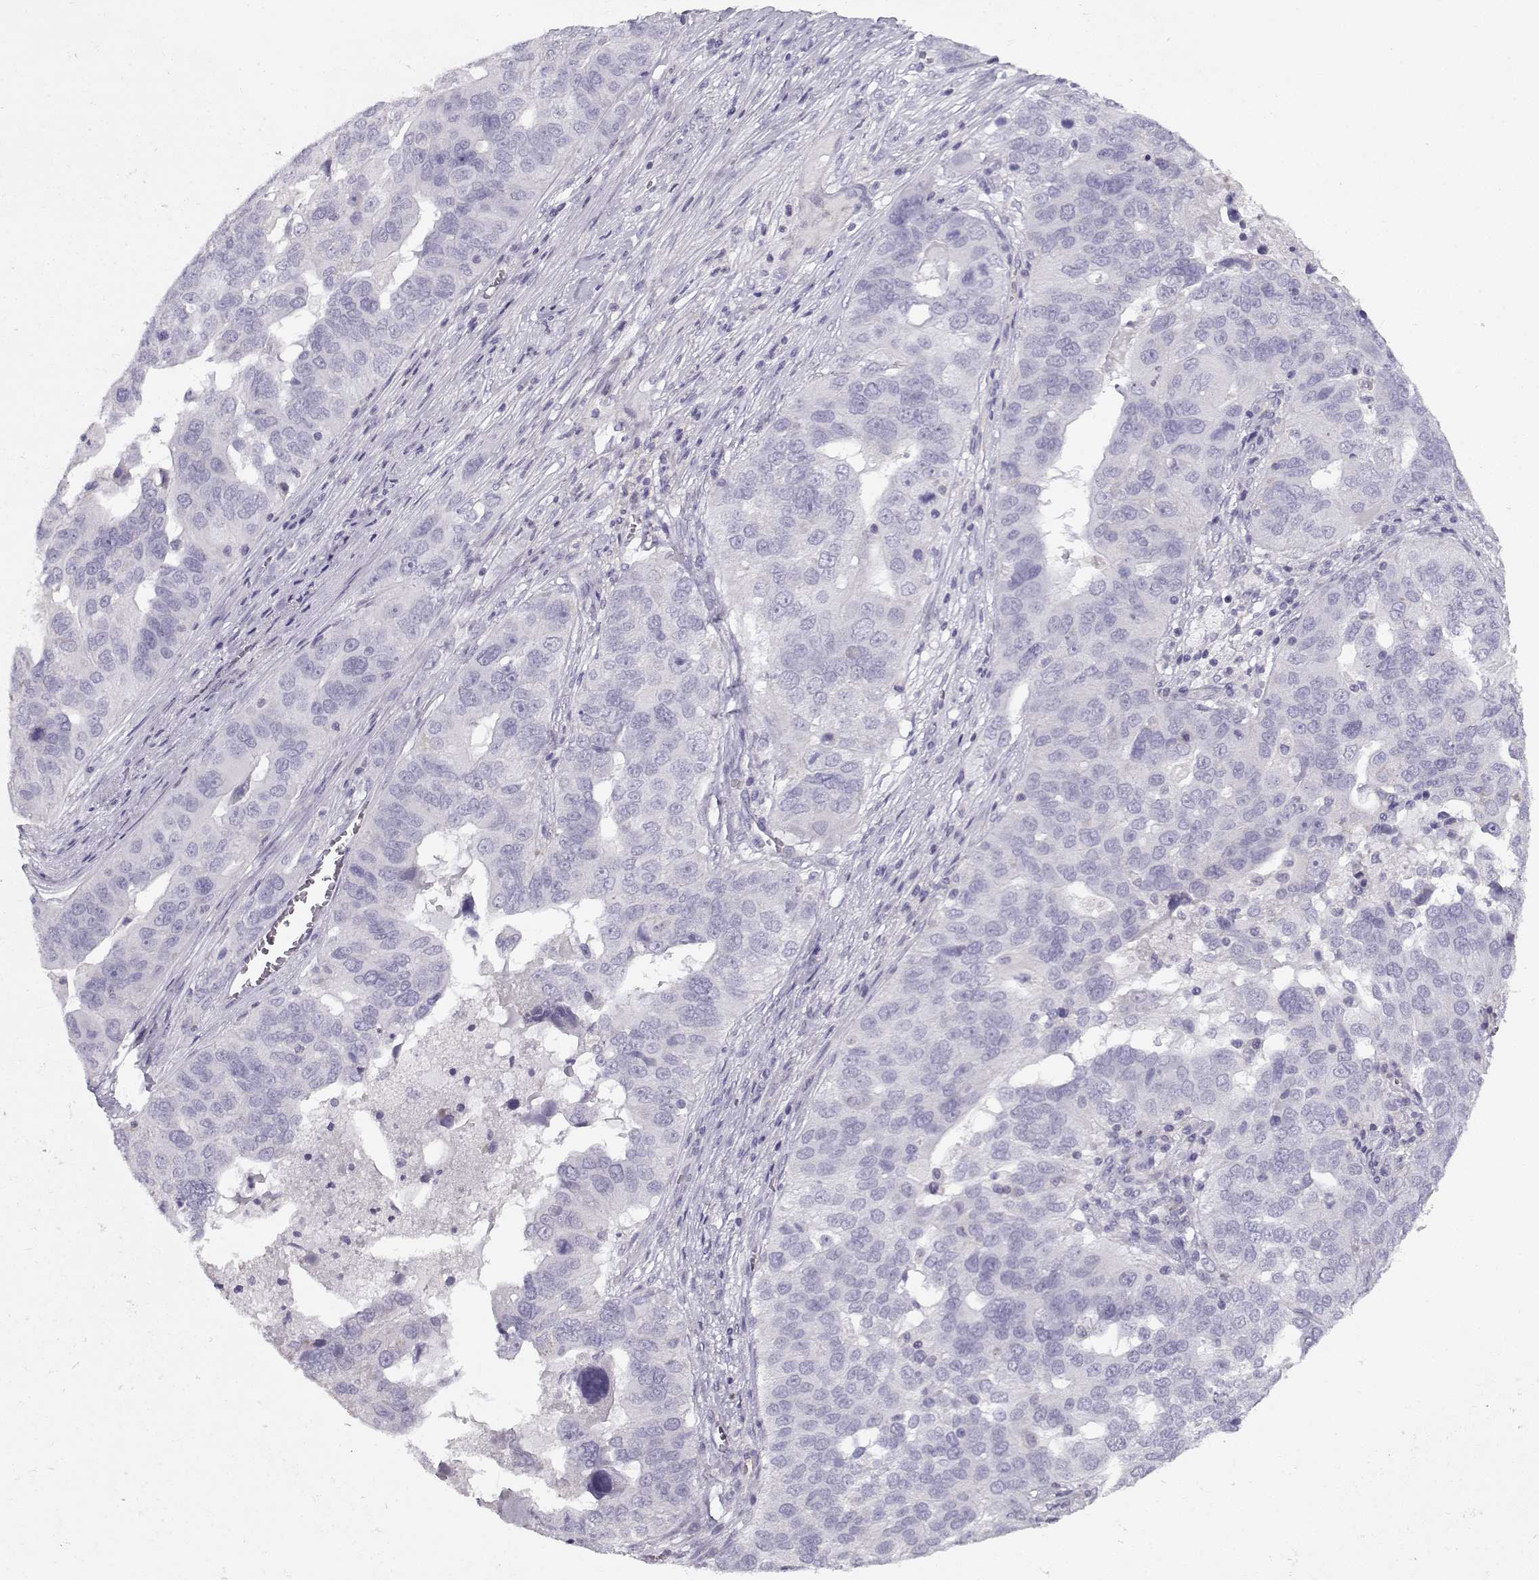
{"staining": {"intensity": "negative", "quantity": "none", "location": "none"}, "tissue": "ovarian cancer", "cell_type": "Tumor cells", "image_type": "cancer", "snomed": [{"axis": "morphology", "description": "Carcinoma, endometroid"}, {"axis": "topography", "description": "Soft tissue"}, {"axis": "topography", "description": "Ovary"}], "caption": "The image demonstrates no staining of tumor cells in ovarian cancer (endometroid carcinoma).", "gene": "MYO1A", "patient": {"sex": "female", "age": 52}}